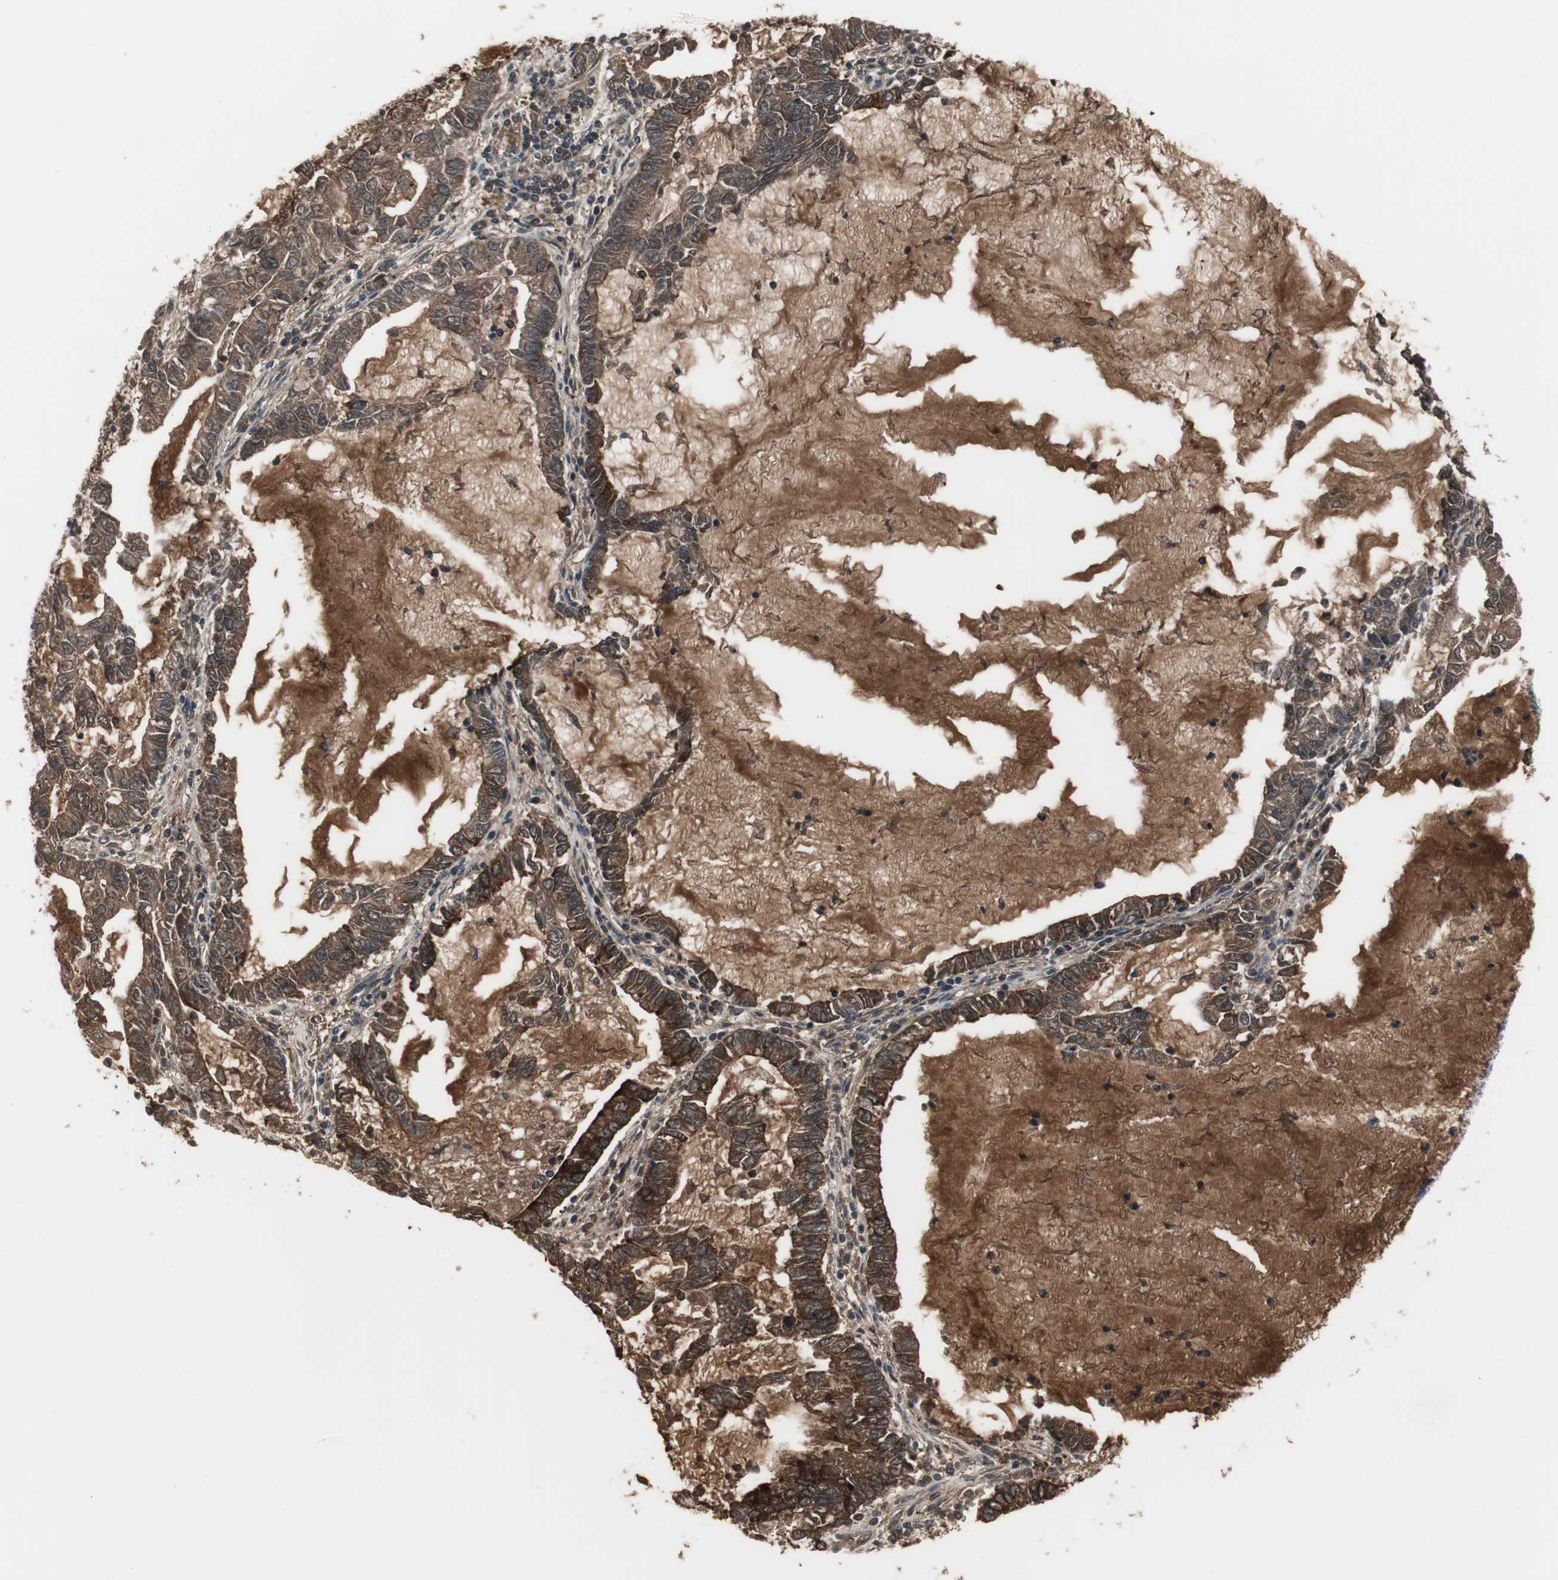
{"staining": {"intensity": "strong", "quantity": ">75%", "location": "cytoplasmic/membranous"}, "tissue": "lung cancer", "cell_type": "Tumor cells", "image_type": "cancer", "snomed": [{"axis": "morphology", "description": "Adenocarcinoma, NOS"}, {"axis": "topography", "description": "Lung"}], "caption": "This is a photomicrograph of IHC staining of lung adenocarcinoma, which shows strong expression in the cytoplasmic/membranous of tumor cells.", "gene": "PIGR", "patient": {"sex": "female", "age": 51}}